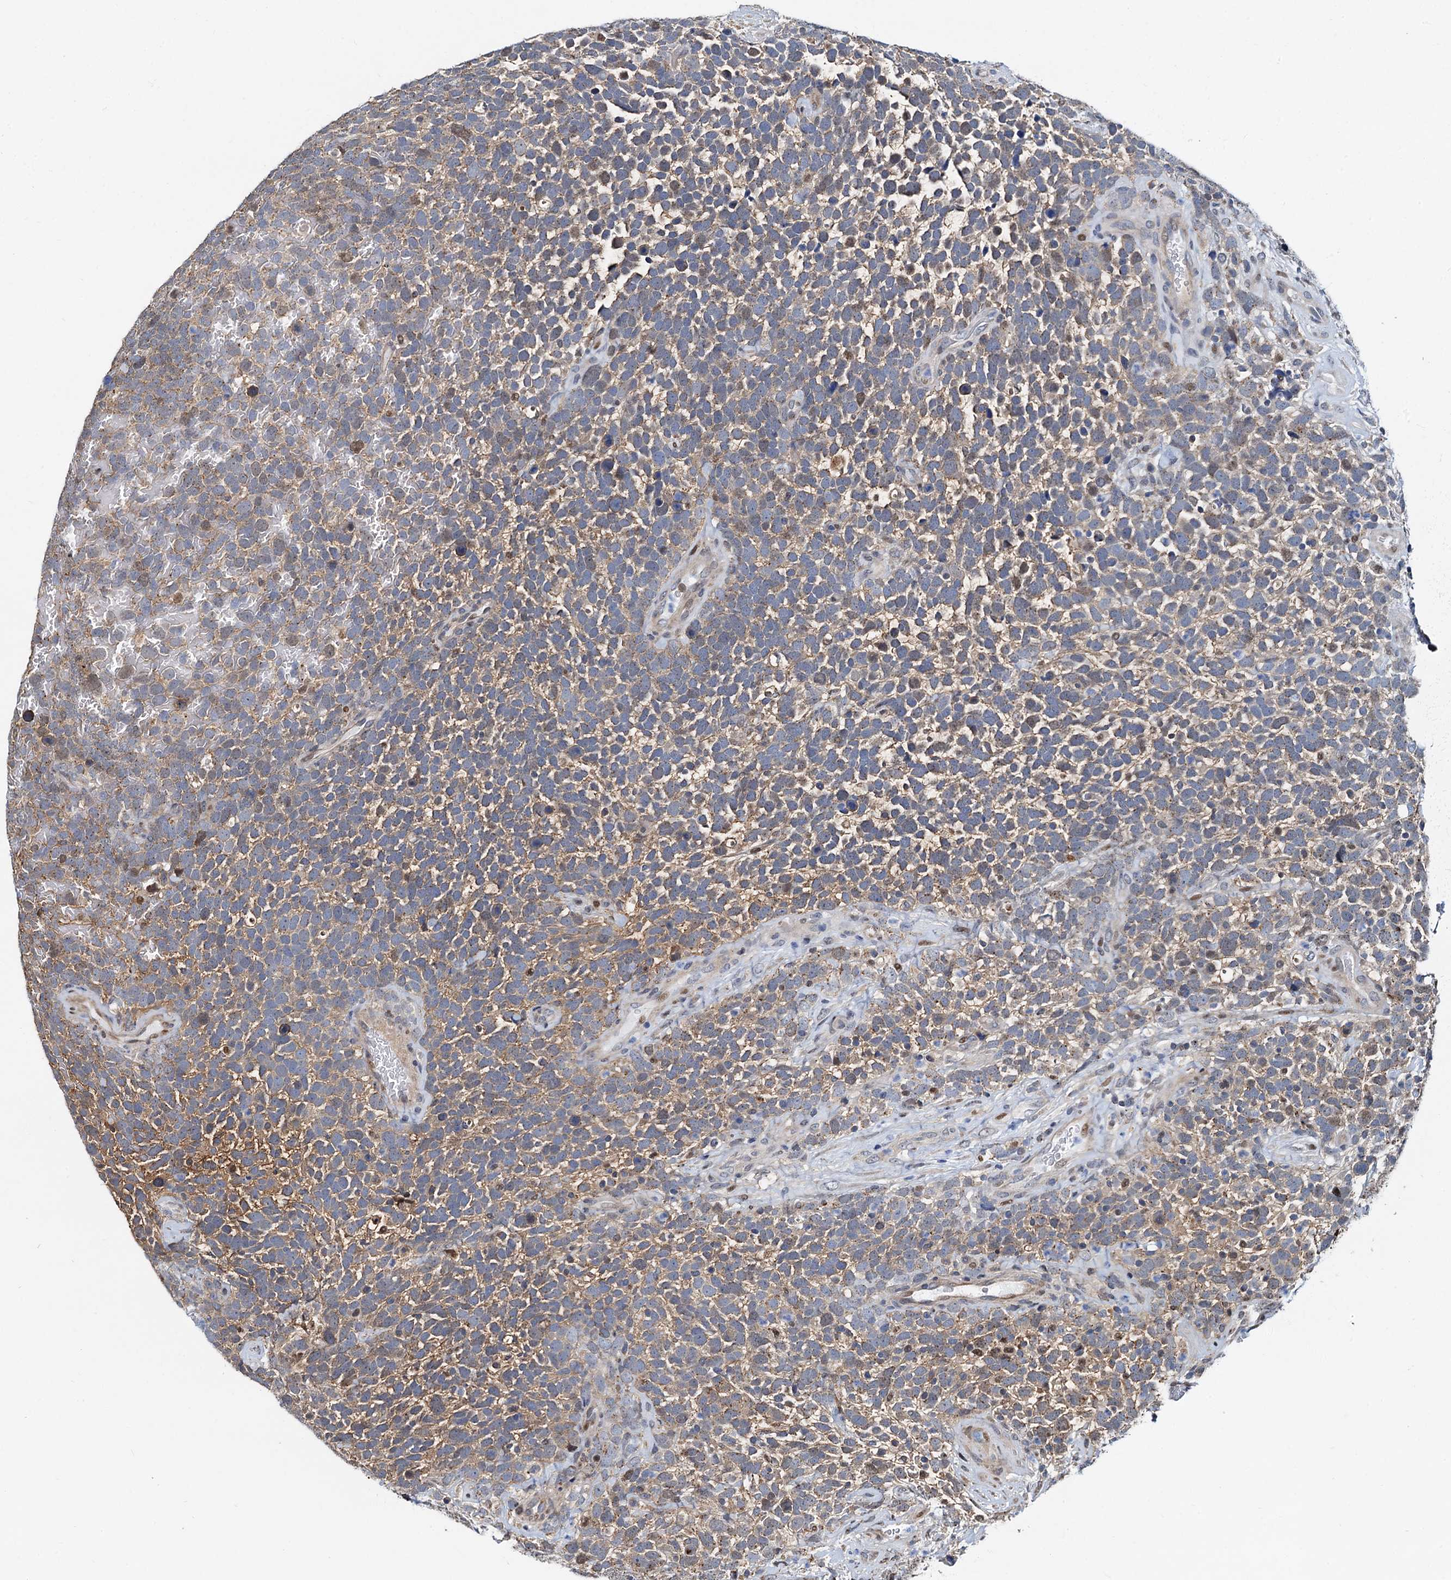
{"staining": {"intensity": "weak", "quantity": "<25%", "location": "nuclear"}, "tissue": "urothelial cancer", "cell_type": "Tumor cells", "image_type": "cancer", "snomed": [{"axis": "morphology", "description": "Urothelial carcinoma, High grade"}, {"axis": "topography", "description": "Urinary bladder"}], "caption": "Photomicrograph shows no protein expression in tumor cells of high-grade urothelial carcinoma tissue.", "gene": "PTGES3", "patient": {"sex": "female", "age": 82}}